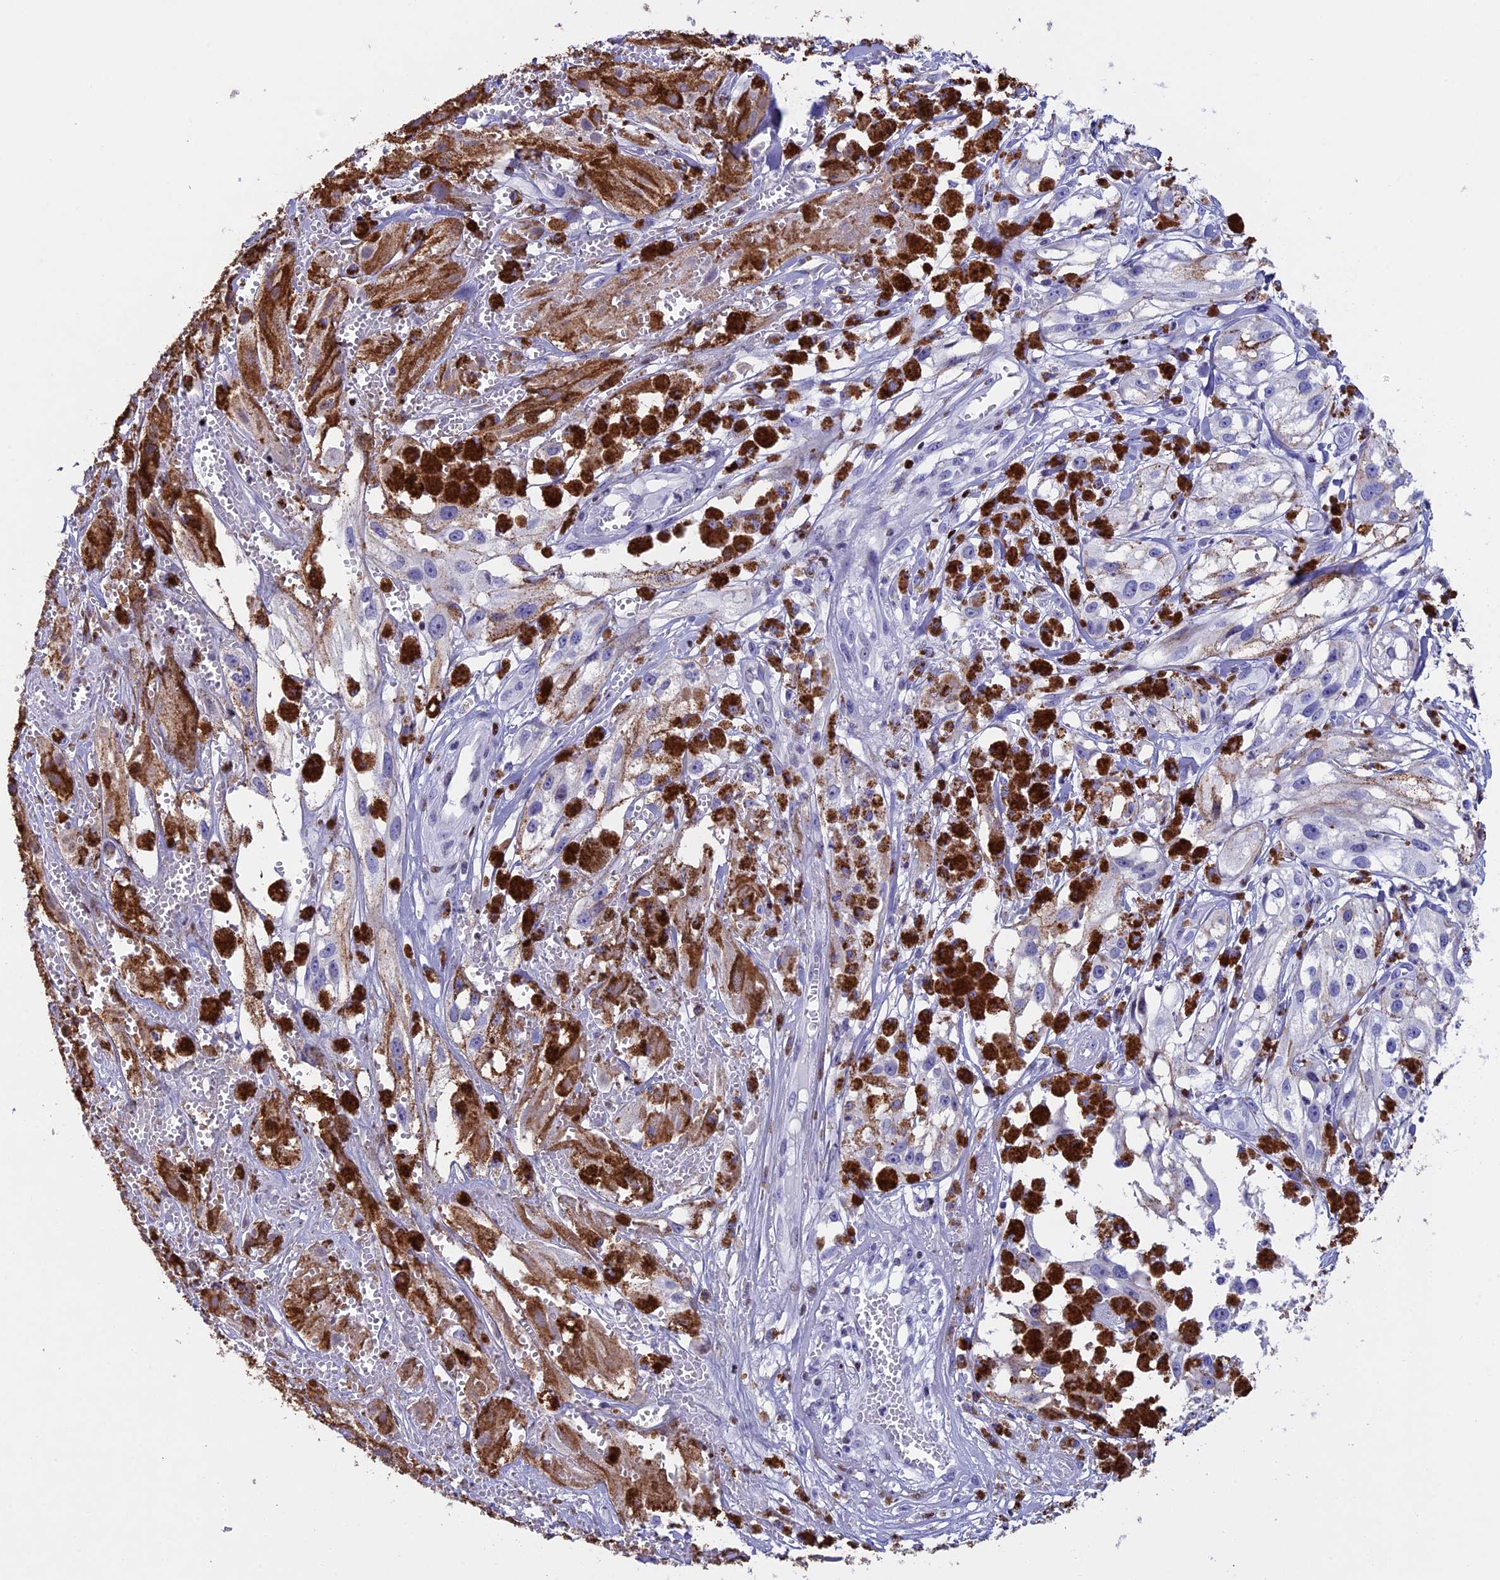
{"staining": {"intensity": "strong", "quantity": "25%-75%", "location": "cytoplasmic/membranous"}, "tissue": "melanoma", "cell_type": "Tumor cells", "image_type": "cancer", "snomed": [{"axis": "morphology", "description": "Malignant melanoma, NOS"}, {"axis": "topography", "description": "Skin"}], "caption": "Malignant melanoma stained with DAB (3,3'-diaminobenzidine) IHC displays high levels of strong cytoplasmic/membranous expression in approximately 25%-75% of tumor cells.", "gene": "BTBD3", "patient": {"sex": "male", "age": 88}}